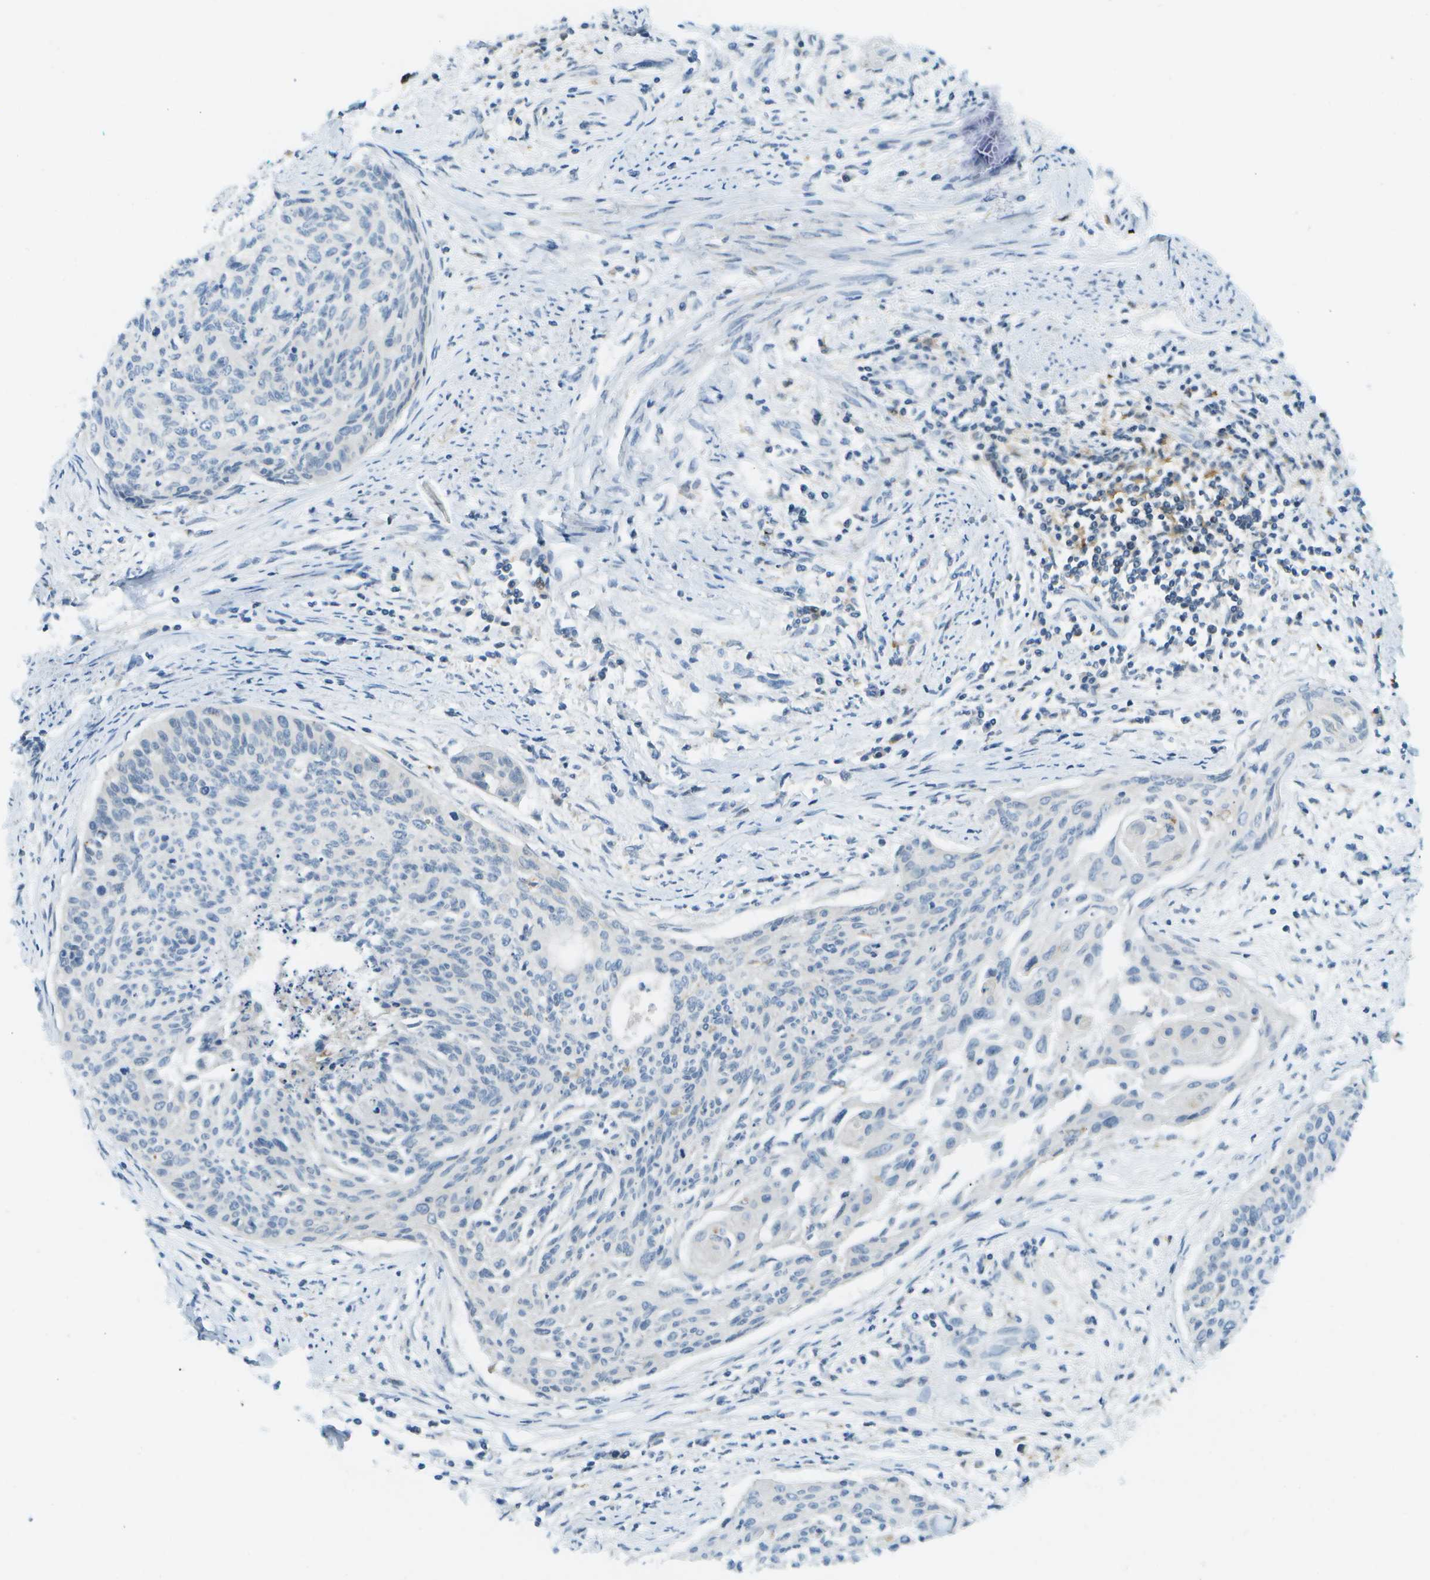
{"staining": {"intensity": "negative", "quantity": "none", "location": "none"}, "tissue": "cervical cancer", "cell_type": "Tumor cells", "image_type": "cancer", "snomed": [{"axis": "morphology", "description": "Squamous cell carcinoma, NOS"}, {"axis": "topography", "description": "Cervix"}], "caption": "Photomicrograph shows no protein staining in tumor cells of cervical squamous cell carcinoma tissue.", "gene": "CDH23", "patient": {"sex": "female", "age": 55}}